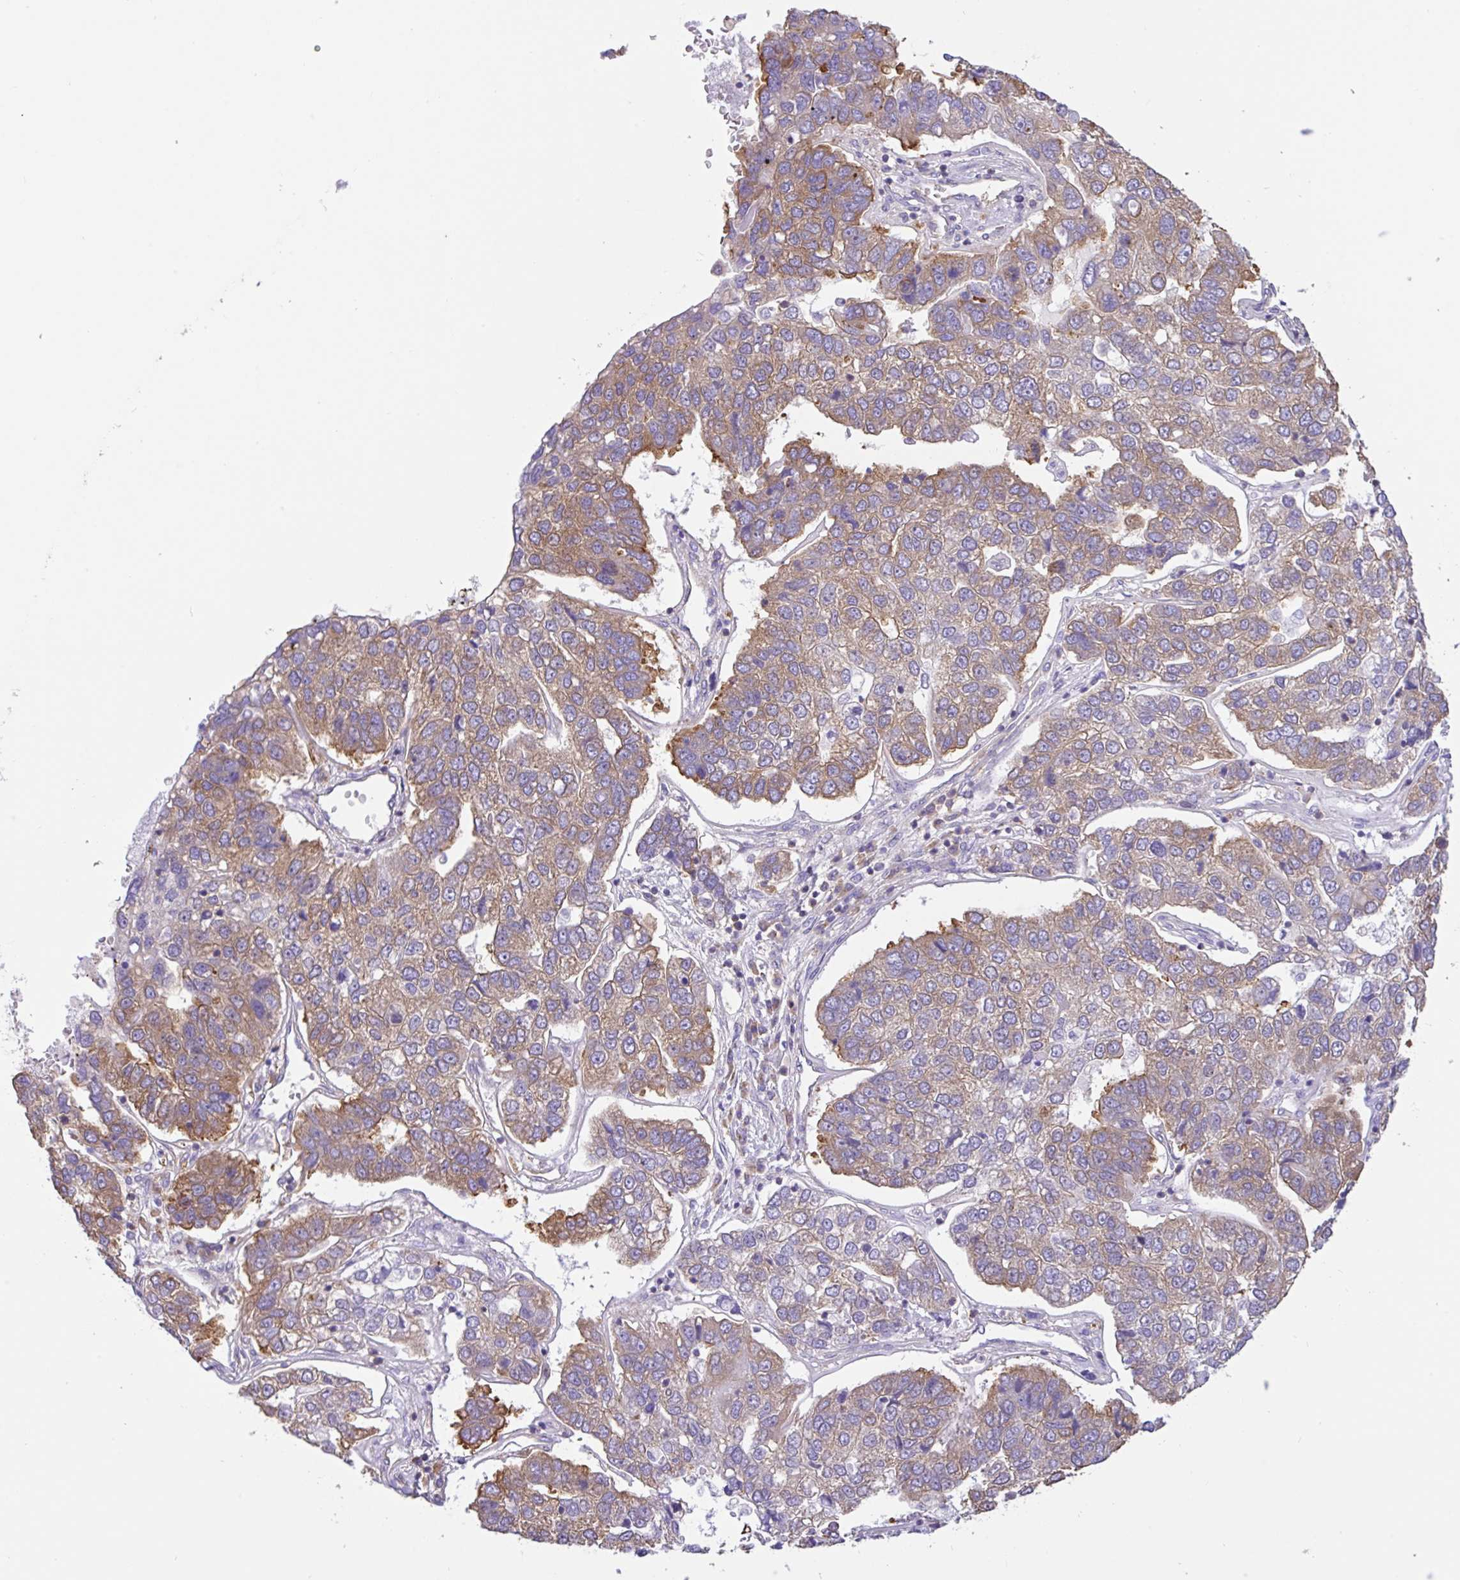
{"staining": {"intensity": "moderate", "quantity": "25%-75%", "location": "cytoplasmic/membranous"}, "tissue": "pancreatic cancer", "cell_type": "Tumor cells", "image_type": "cancer", "snomed": [{"axis": "morphology", "description": "Adenocarcinoma, NOS"}, {"axis": "topography", "description": "Pancreas"}], "caption": "About 25%-75% of tumor cells in human pancreatic cancer (adenocarcinoma) display moderate cytoplasmic/membranous protein positivity as visualized by brown immunohistochemical staining.", "gene": "GFPT2", "patient": {"sex": "female", "age": 61}}